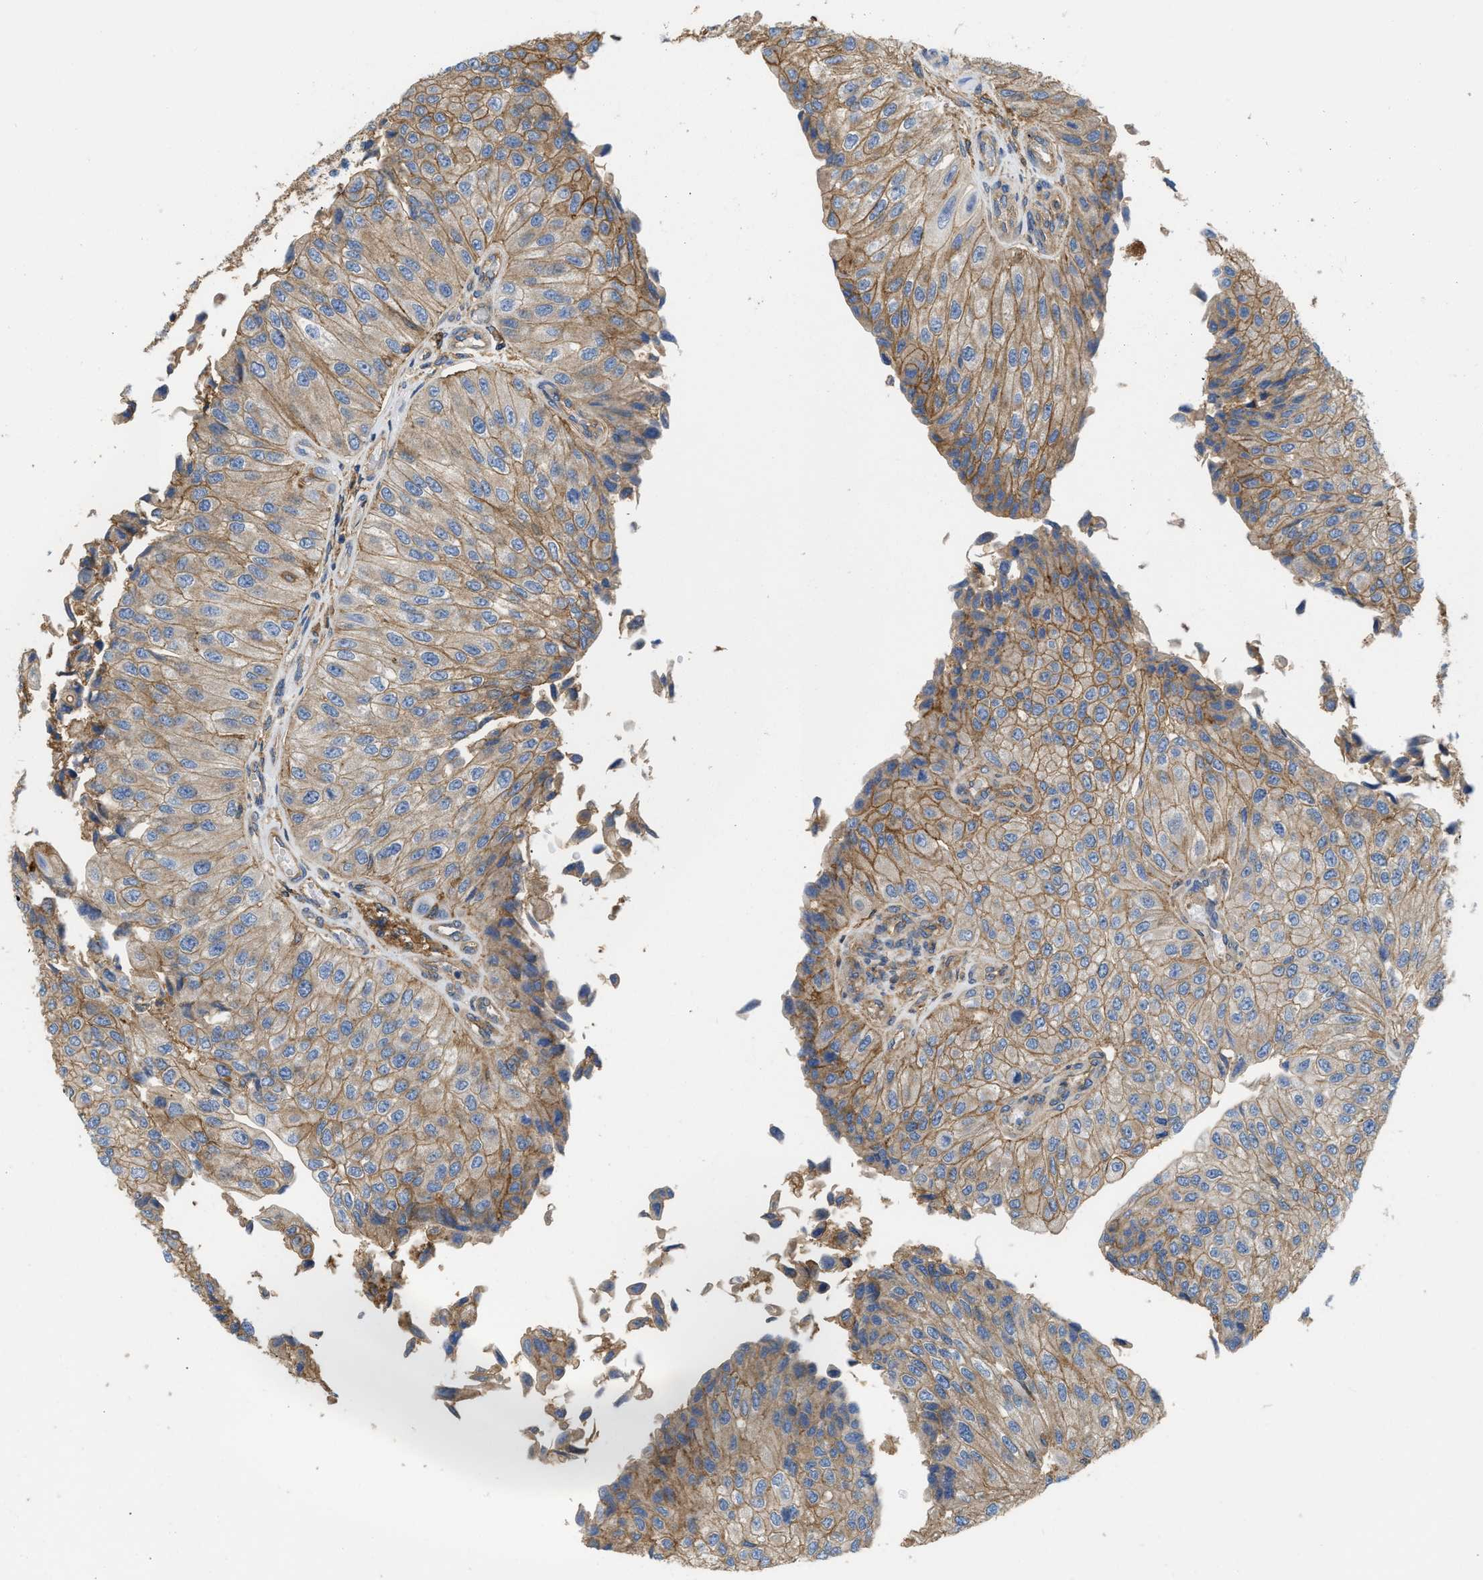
{"staining": {"intensity": "moderate", "quantity": ">75%", "location": "cytoplasmic/membranous"}, "tissue": "urothelial cancer", "cell_type": "Tumor cells", "image_type": "cancer", "snomed": [{"axis": "morphology", "description": "Urothelial carcinoma, High grade"}, {"axis": "topography", "description": "Kidney"}, {"axis": "topography", "description": "Urinary bladder"}], "caption": "Moderate cytoplasmic/membranous protein expression is present in about >75% of tumor cells in high-grade urothelial carcinoma. The protein of interest is stained brown, and the nuclei are stained in blue (DAB IHC with brightfield microscopy, high magnification).", "gene": "GNB4", "patient": {"sex": "male", "age": 77}}